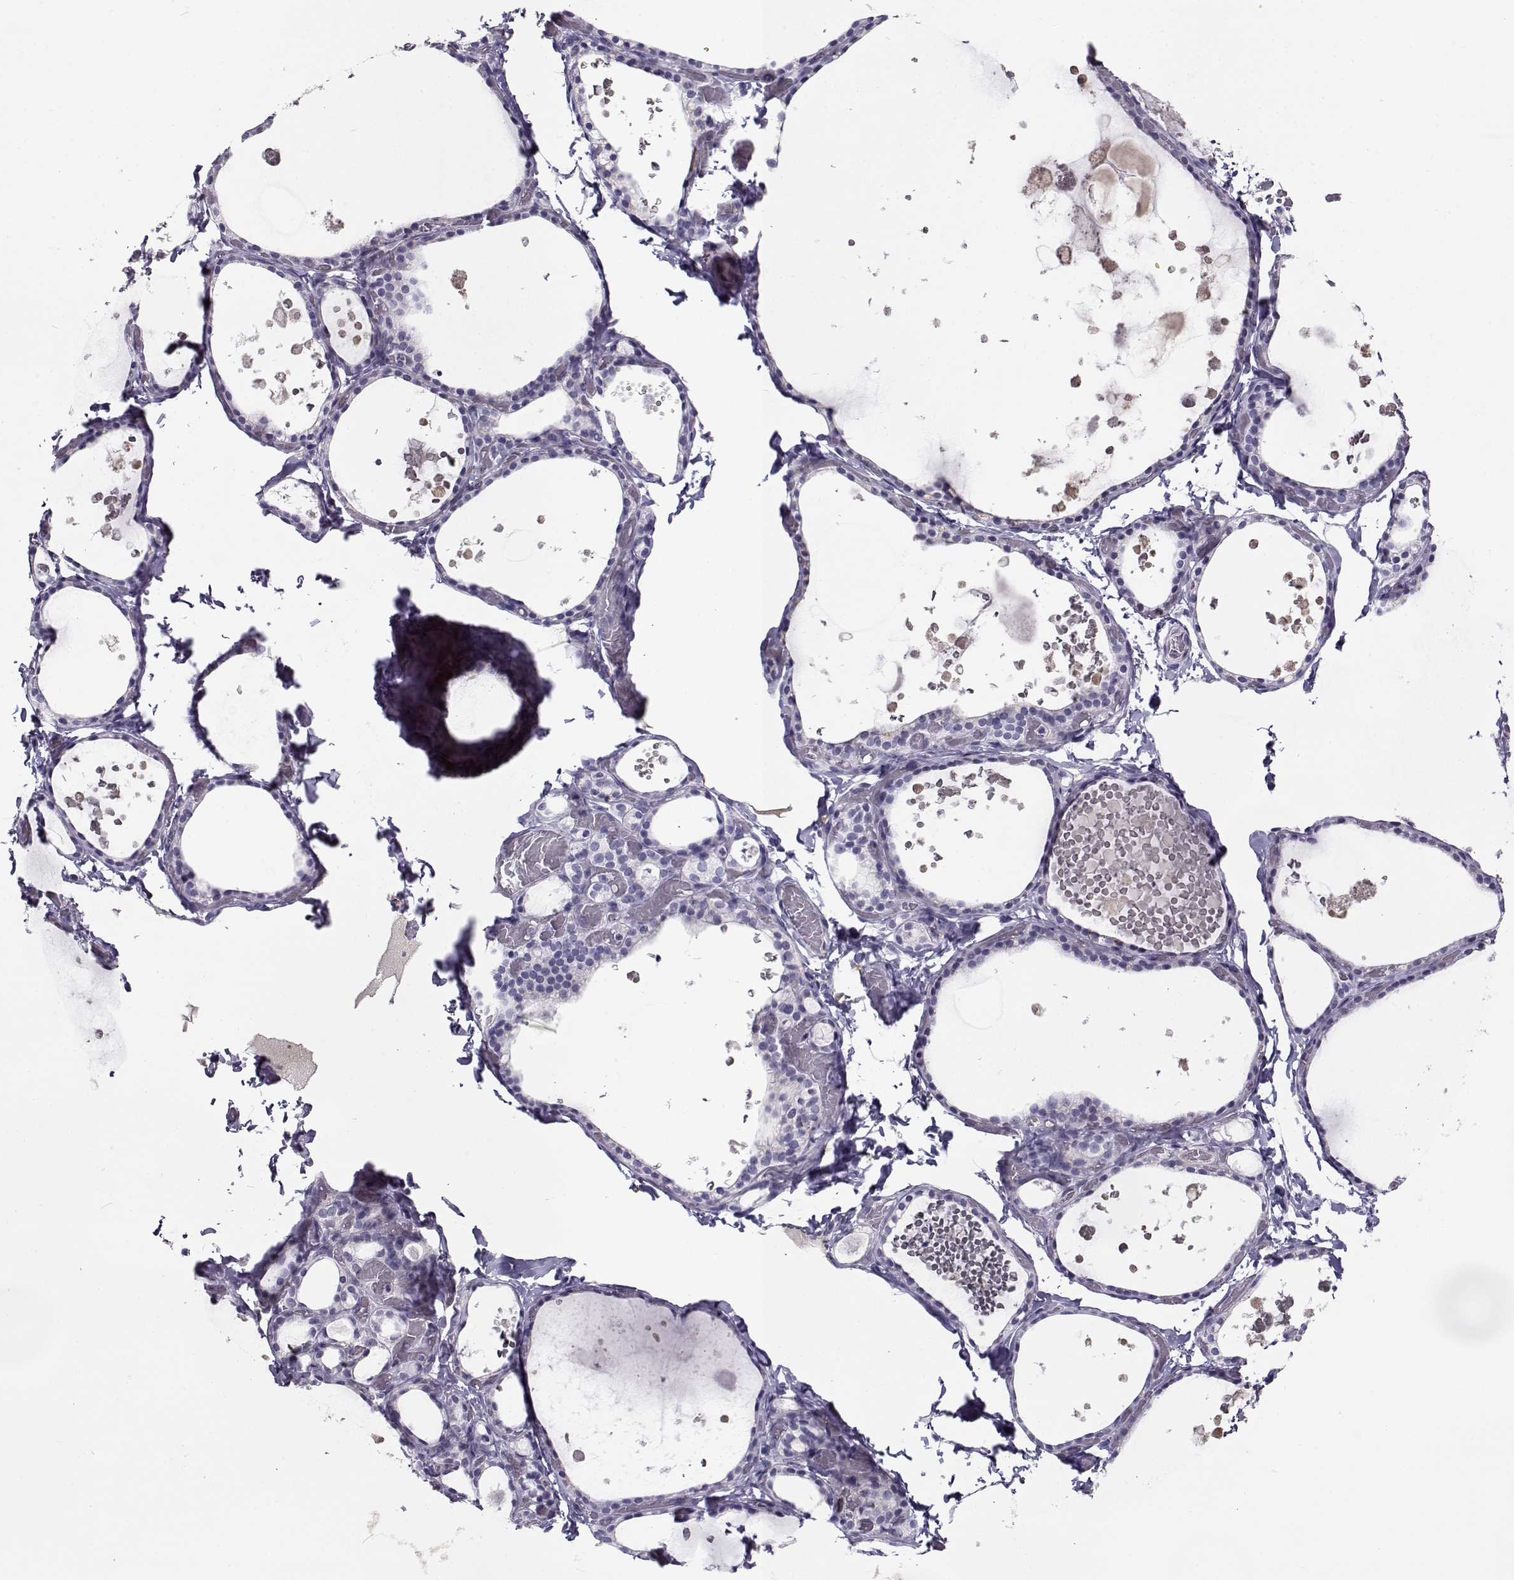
{"staining": {"intensity": "negative", "quantity": "none", "location": "none"}, "tissue": "thyroid gland", "cell_type": "Glandular cells", "image_type": "normal", "snomed": [{"axis": "morphology", "description": "Normal tissue, NOS"}, {"axis": "topography", "description": "Thyroid gland"}], "caption": "Glandular cells are negative for protein expression in unremarkable human thyroid gland. Nuclei are stained in blue.", "gene": "NPW", "patient": {"sex": "female", "age": 56}}